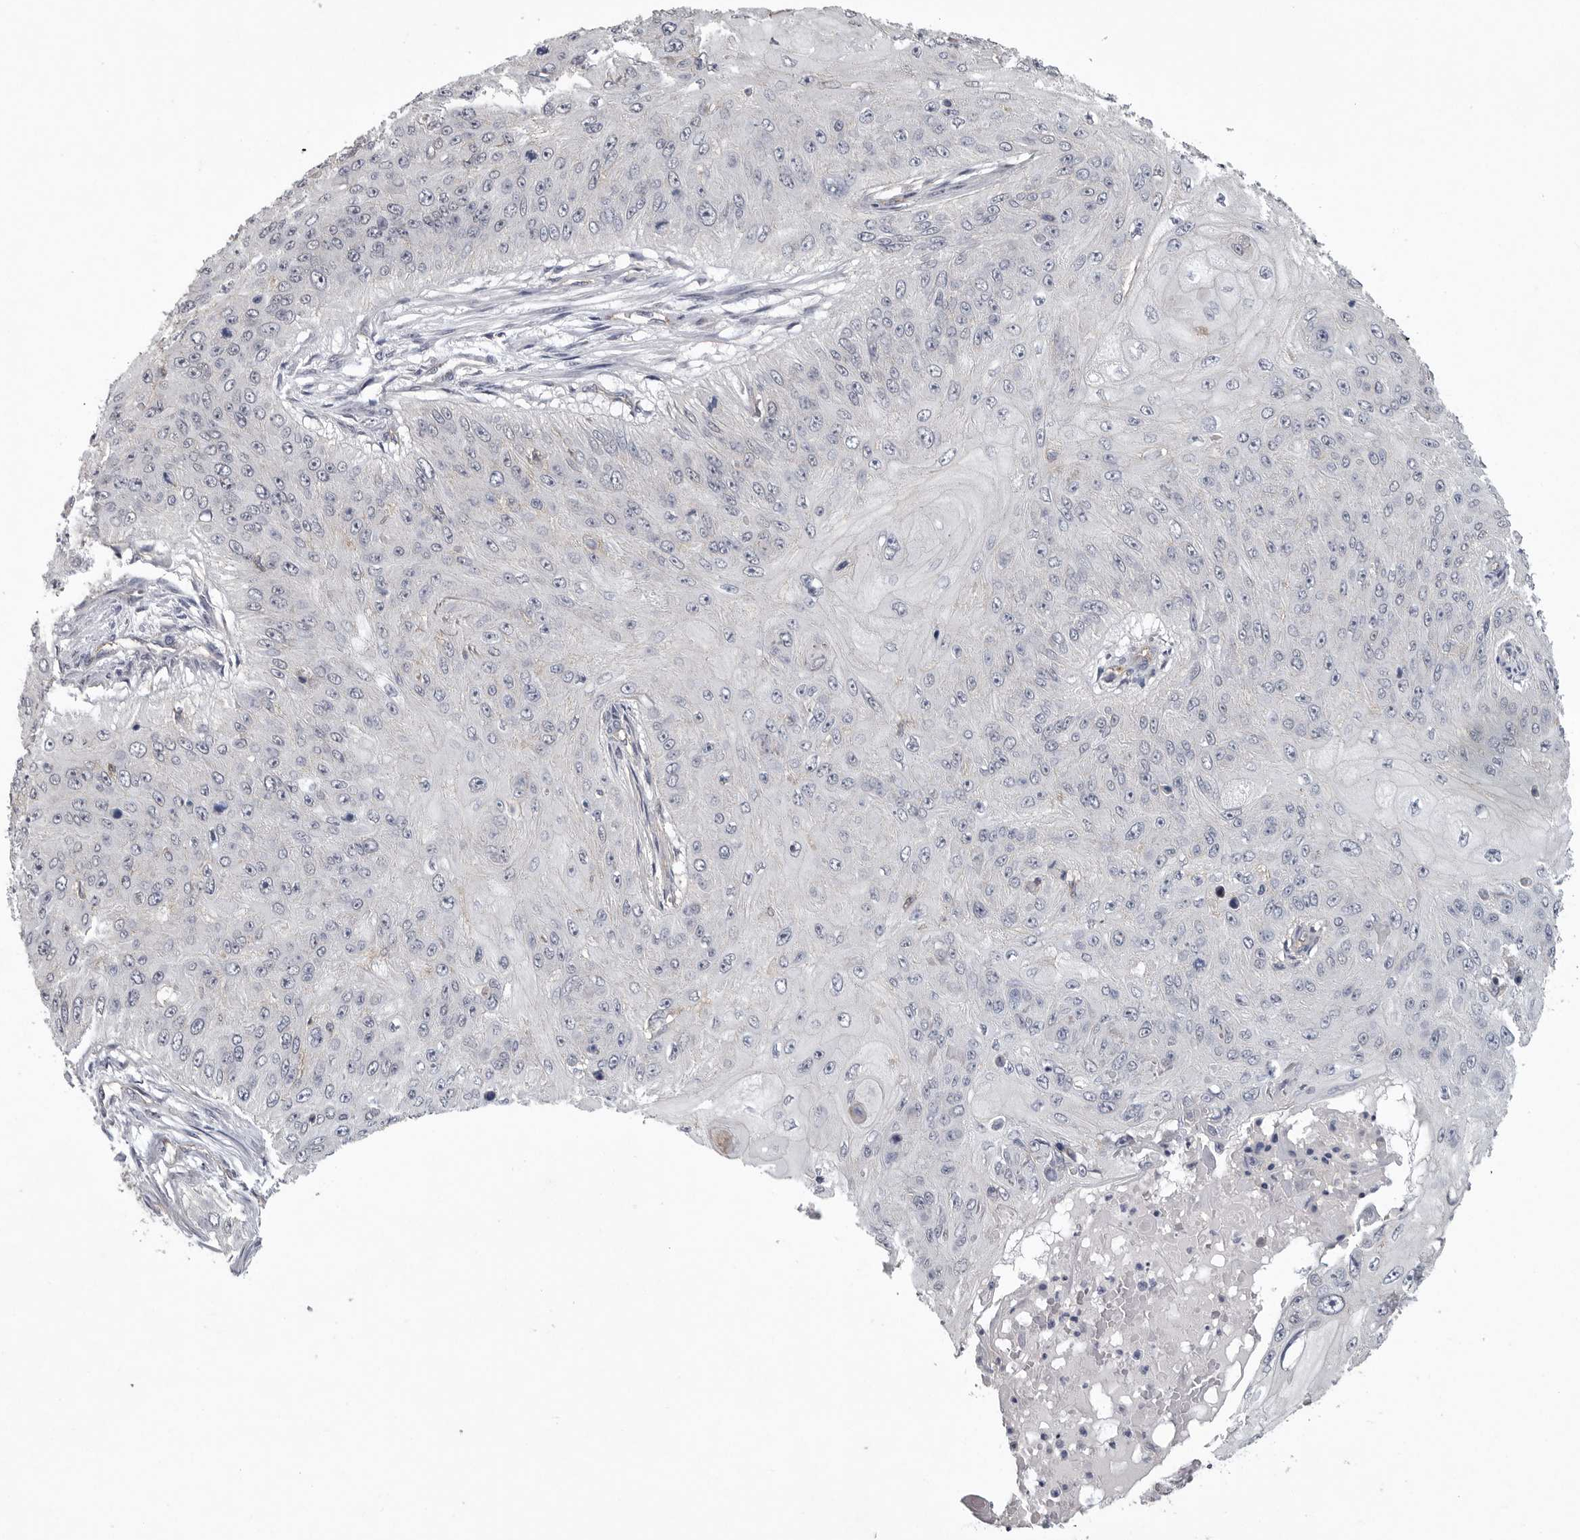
{"staining": {"intensity": "negative", "quantity": "none", "location": "none"}, "tissue": "skin cancer", "cell_type": "Tumor cells", "image_type": "cancer", "snomed": [{"axis": "morphology", "description": "Squamous cell carcinoma, NOS"}, {"axis": "topography", "description": "Skin"}], "caption": "Immunohistochemistry (IHC) photomicrograph of squamous cell carcinoma (skin) stained for a protein (brown), which displays no expression in tumor cells.", "gene": "NECTIN2", "patient": {"sex": "female", "age": 80}}